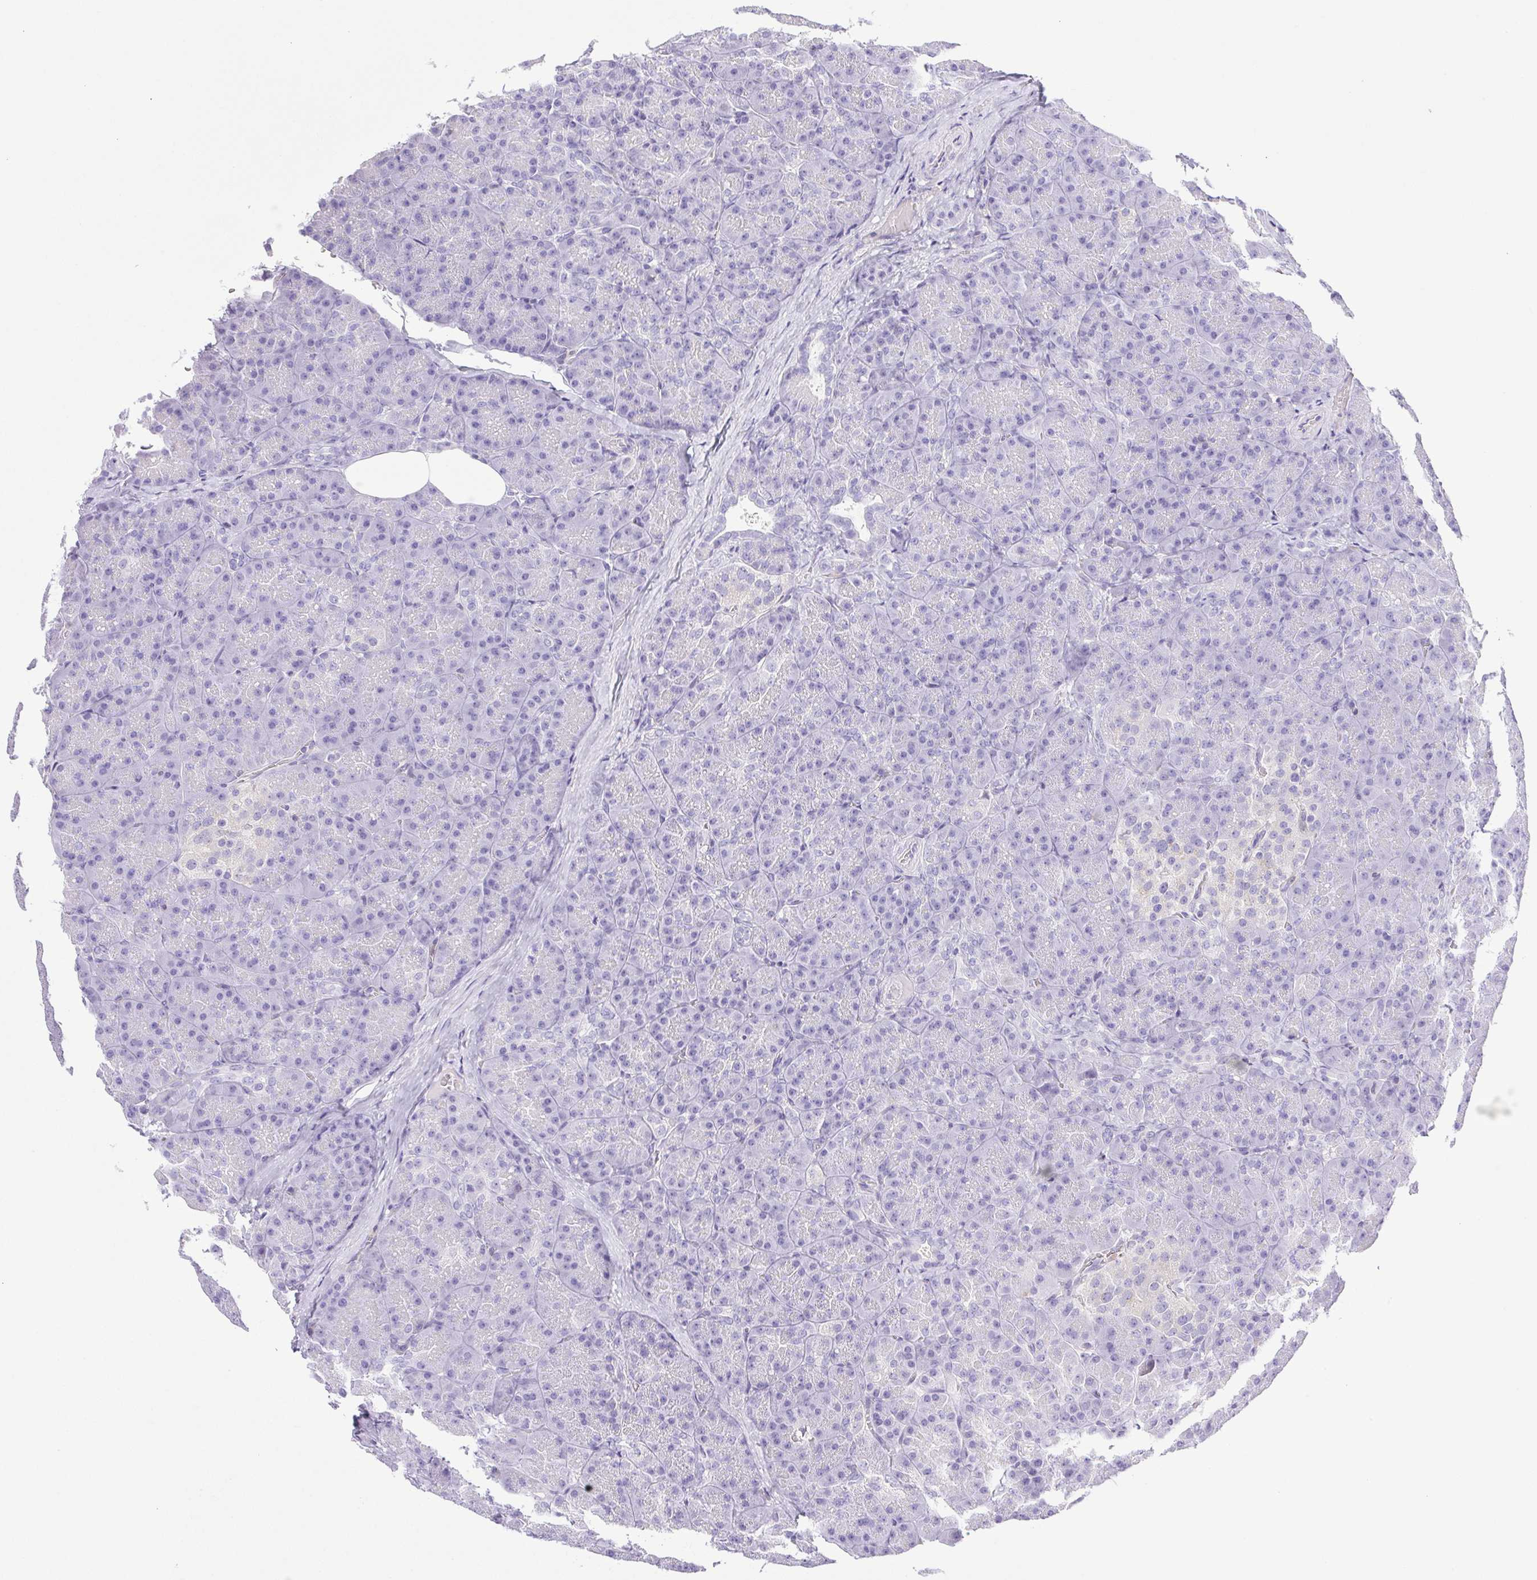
{"staining": {"intensity": "negative", "quantity": "none", "location": "none"}, "tissue": "pancreas", "cell_type": "Exocrine glandular cells", "image_type": "normal", "snomed": [{"axis": "morphology", "description": "Normal tissue, NOS"}, {"axis": "topography", "description": "Pancreas"}], "caption": "Immunohistochemical staining of unremarkable human pancreas shows no significant positivity in exocrine glandular cells.", "gene": "SYNPR", "patient": {"sex": "male", "age": 57}}